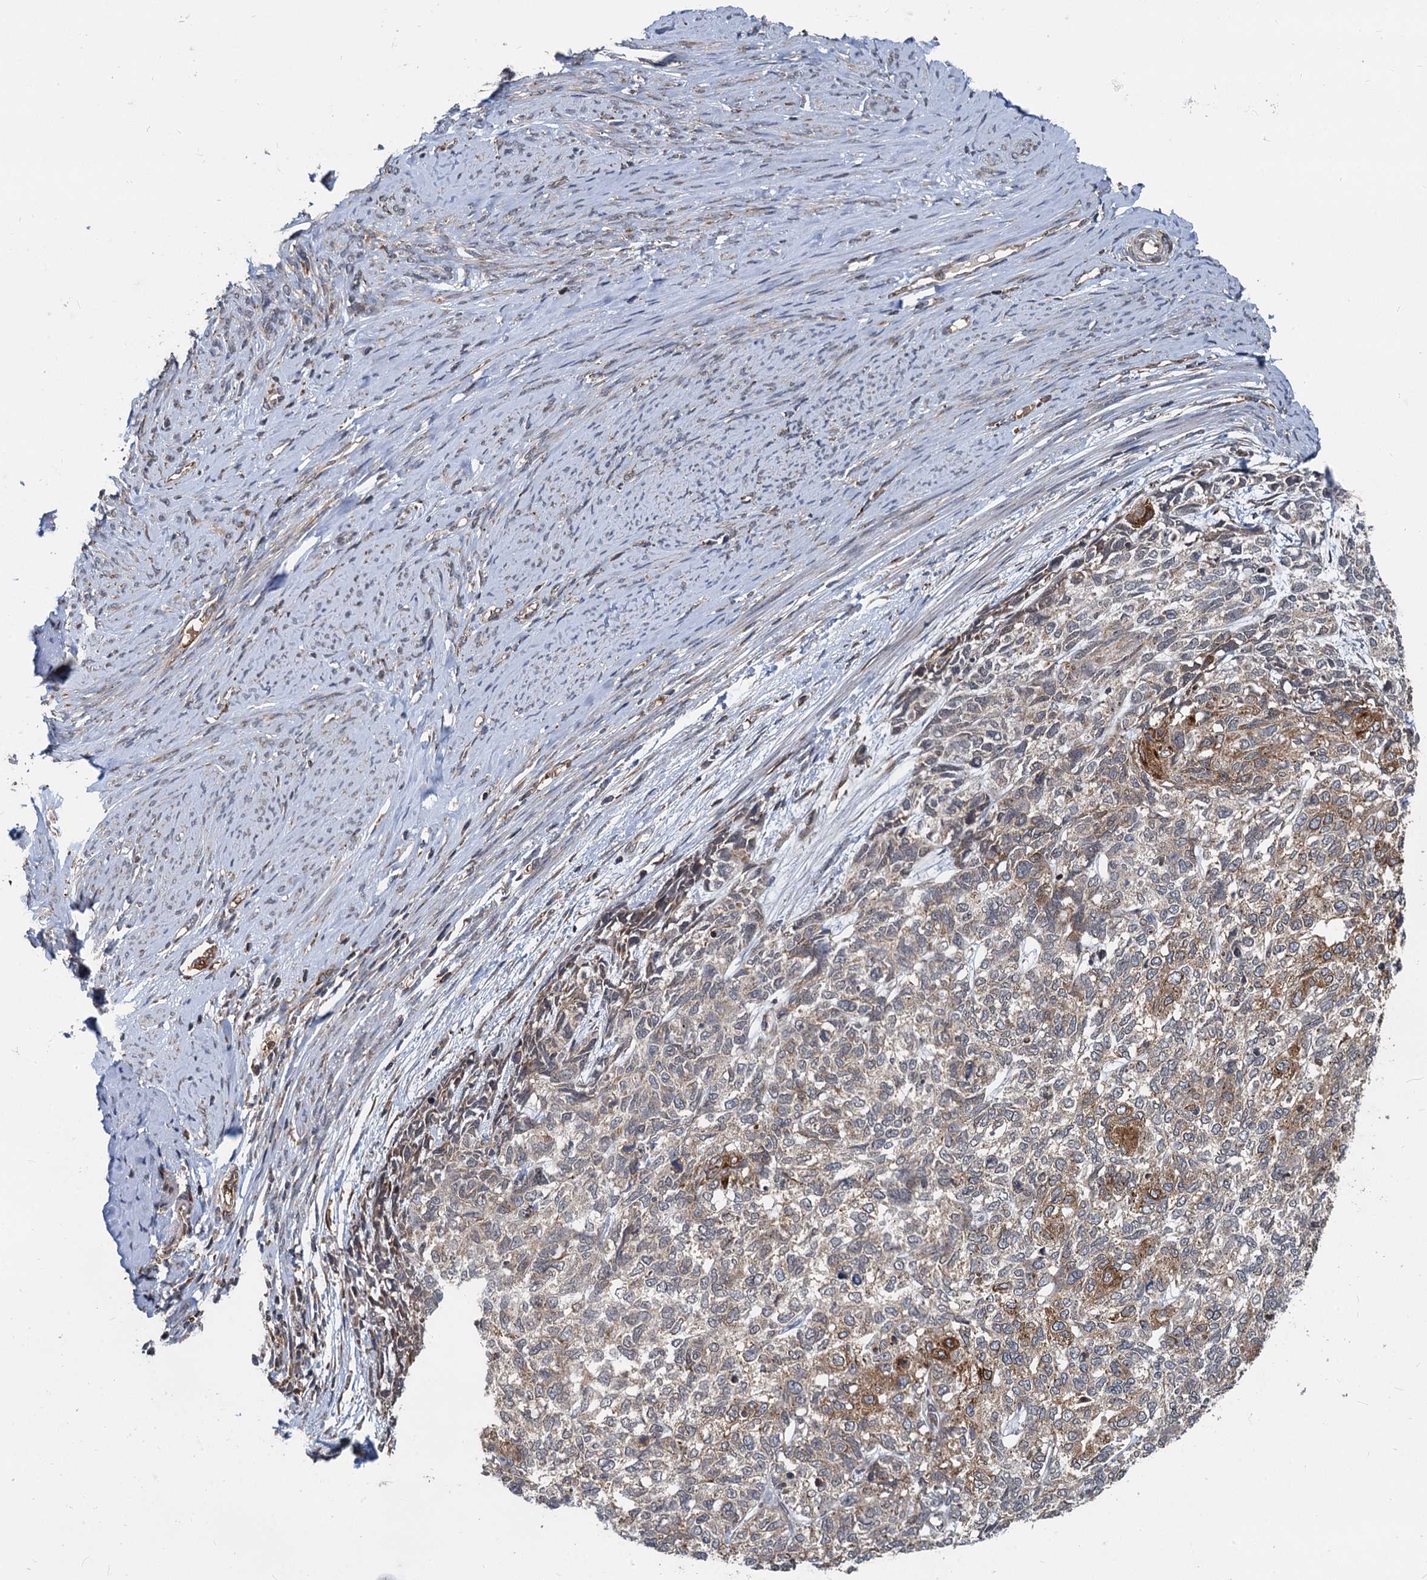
{"staining": {"intensity": "moderate", "quantity": "25%-75%", "location": "cytoplasmic/membranous"}, "tissue": "cervical cancer", "cell_type": "Tumor cells", "image_type": "cancer", "snomed": [{"axis": "morphology", "description": "Squamous cell carcinoma, NOS"}, {"axis": "topography", "description": "Cervix"}], "caption": "Cervical squamous cell carcinoma stained with DAB immunohistochemistry displays medium levels of moderate cytoplasmic/membranous expression in about 25%-75% of tumor cells.", "gene": "STIM1", "patient": {"sex": "female", "age": 63}}